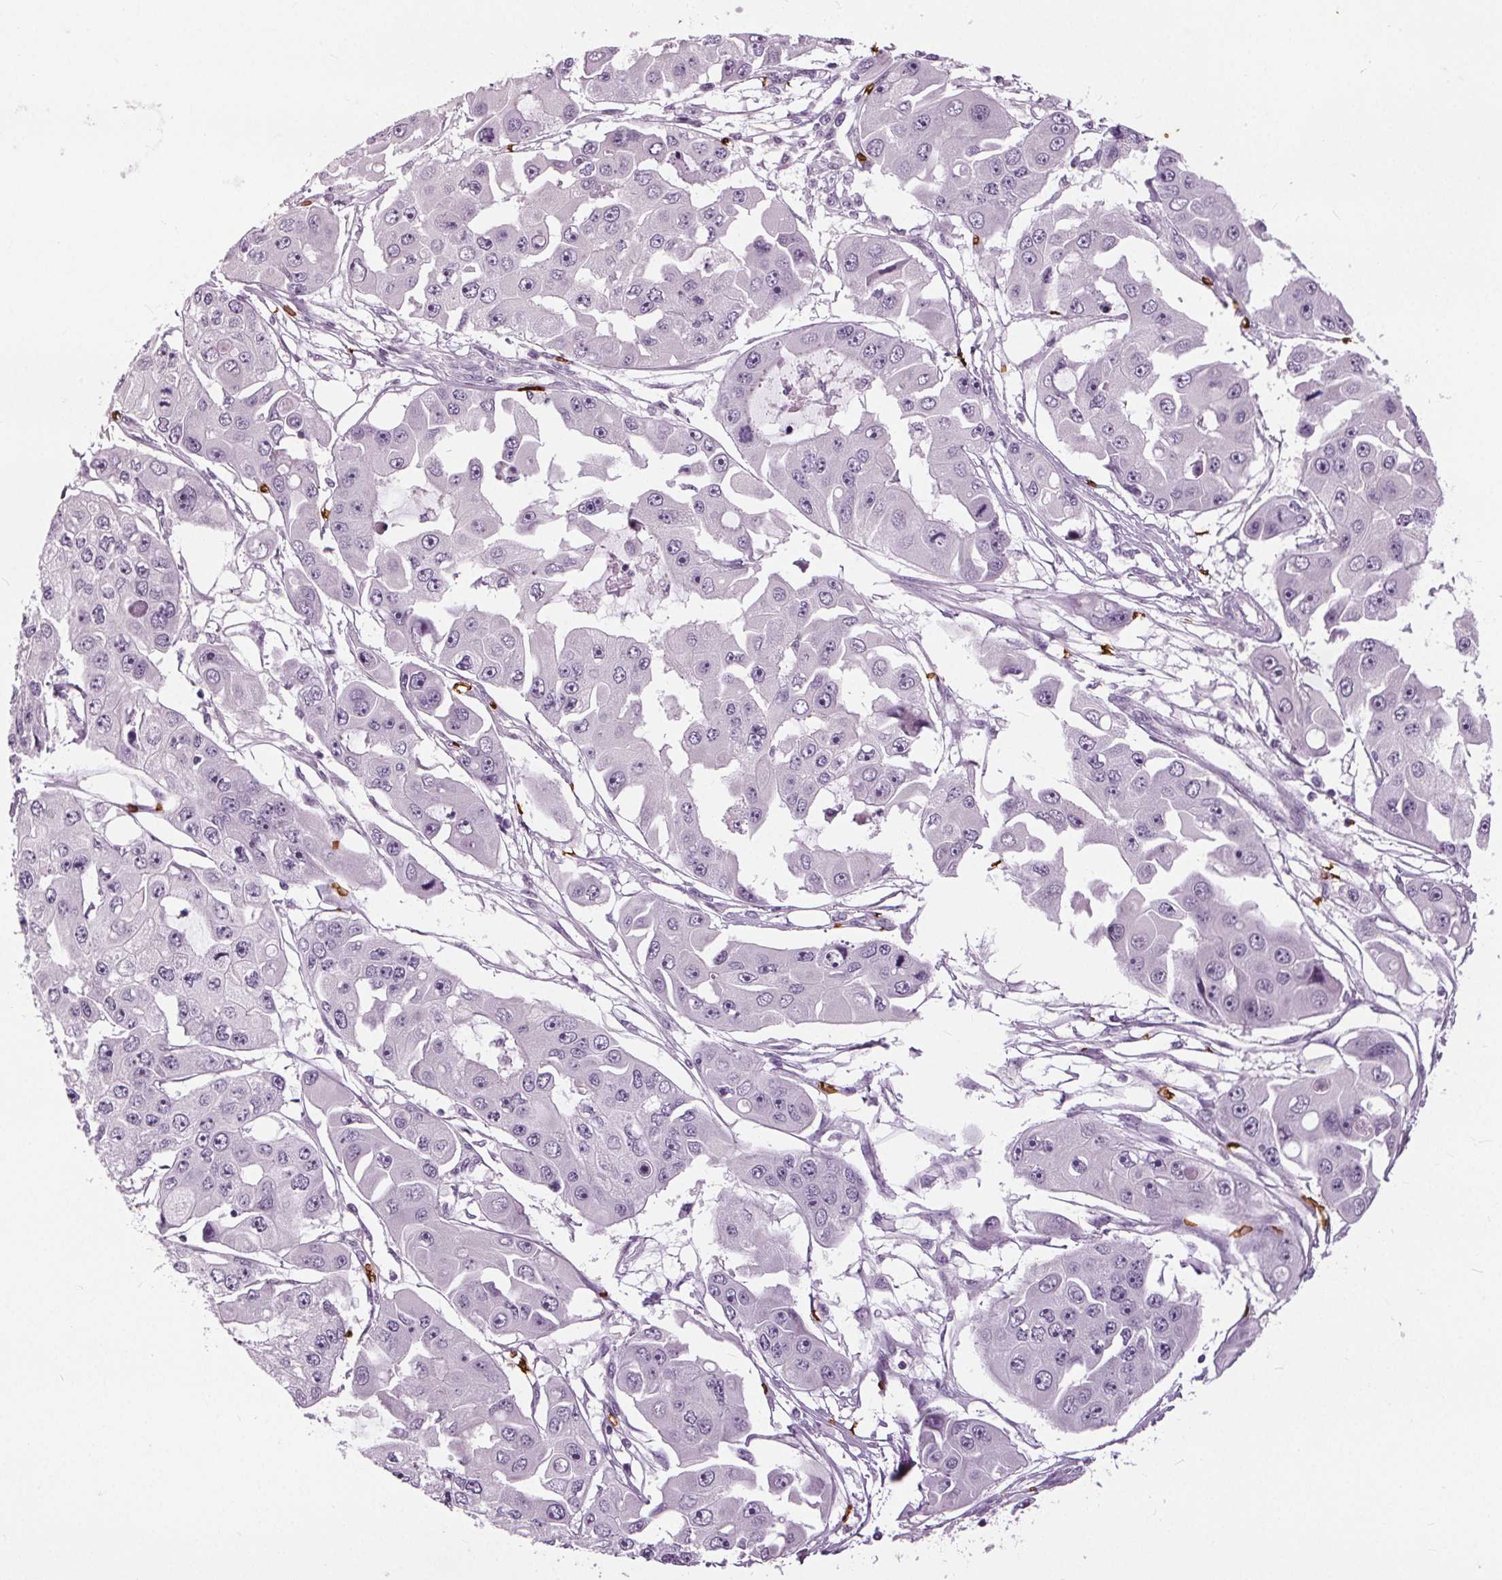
{"staining": {"intensity": "negative", "quantity": "none", "location": "none"}, "tissue": "ovarian cancer", "cell_type": "Tumor cells", "image_type": "cancer", "snomed": [{"axis": "morphology", "description": "Cystadenocarcinoma, serous, NOS"}, {"axis": "topography", "description": "Ovary"}], "caption": "High magnification brightfield microscopy of serous cystadenocarcinoma (ovarian) stained with DAB (brown) and counterstained with hematoxylin (blue): tumor cells show no significant staining.", "gene": "SLC4A1", "patient": {"sex": "female", "age": 56}}